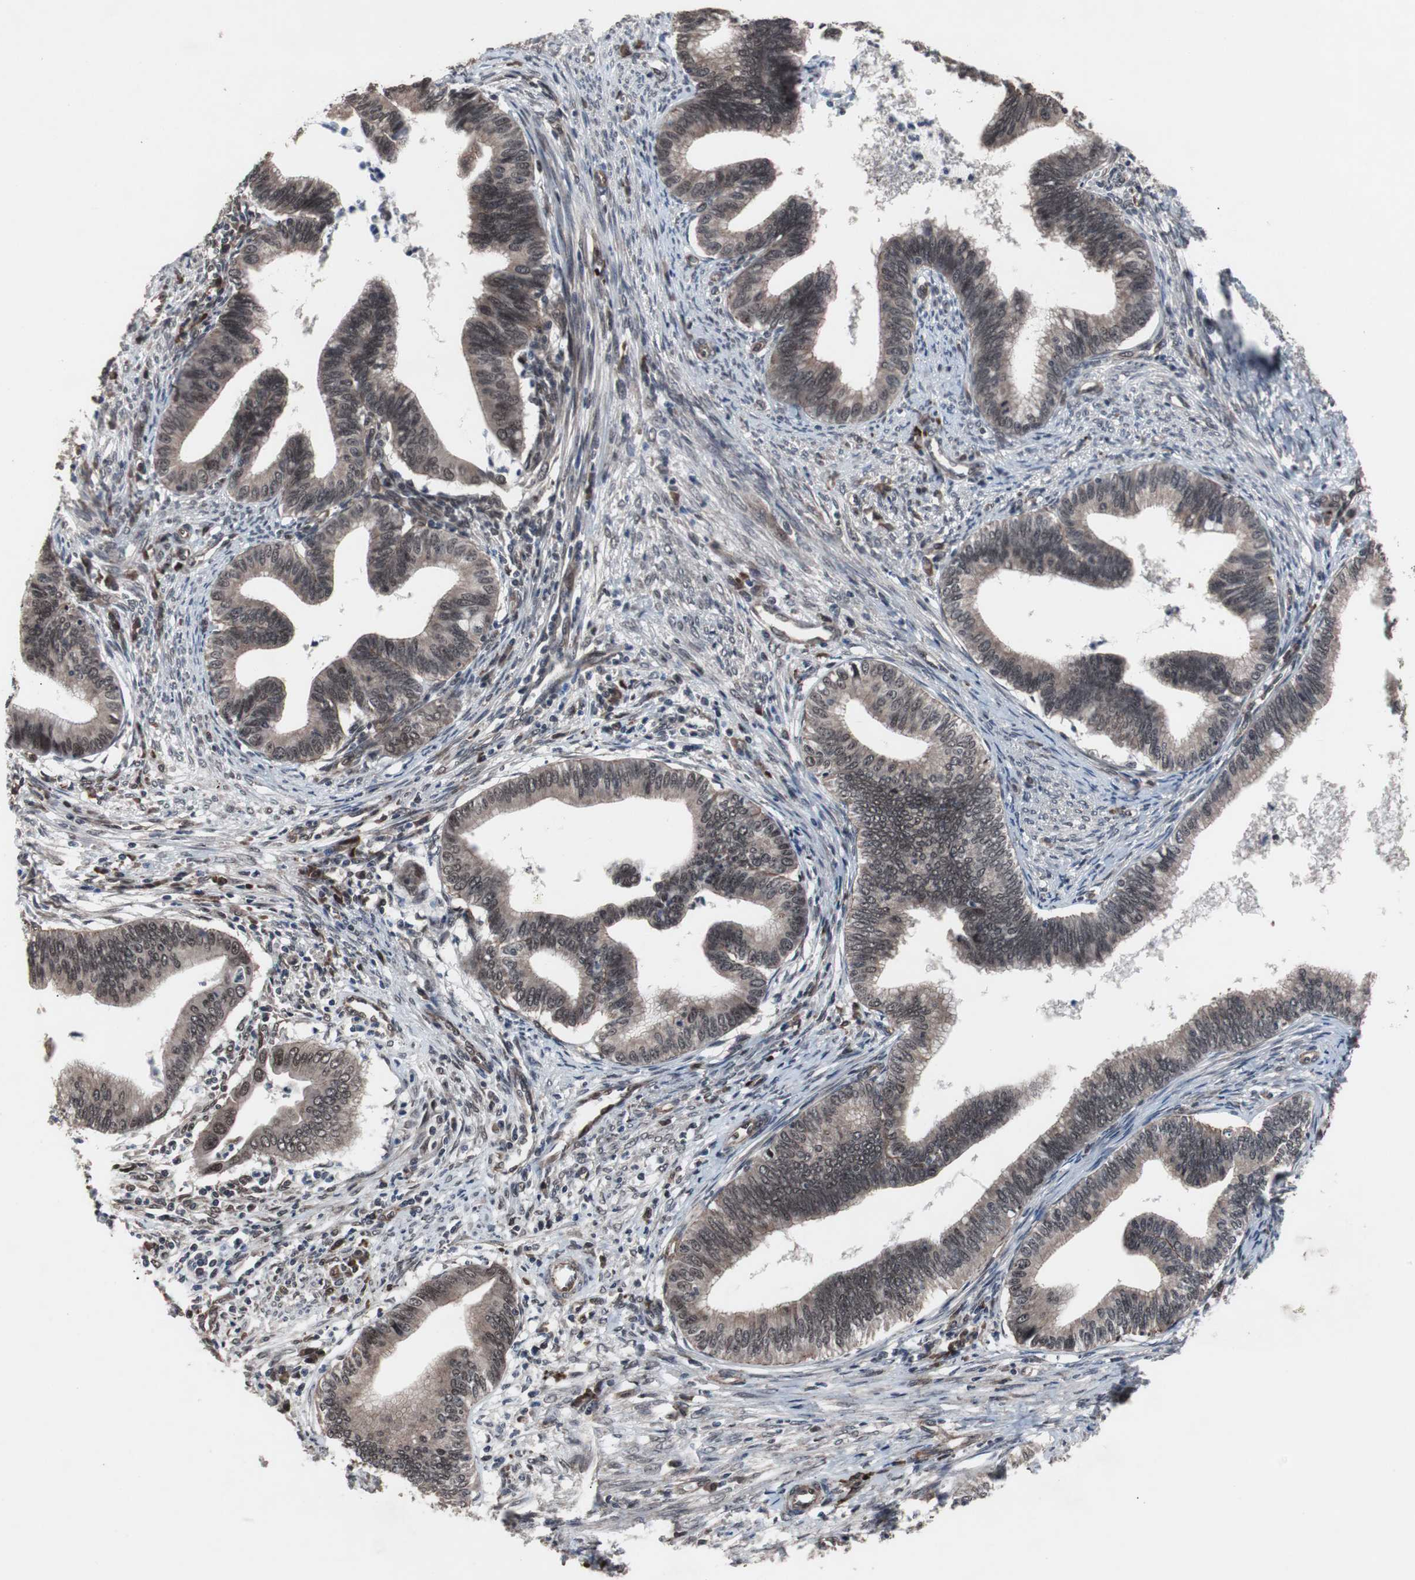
{"staining": {"intensity": "moderate", "quantity": ">75%", "location": "cytoplasmic/membranous,nuclear"}, "tissue": "cervical cancer", "cell_type": "Tumor cells", "image_type": "cancer", "snomed": [{"axis": "morphology", "description": "Adenocarcinoma, NOS"}, {"axis": "topography", "description": "Cervix"}], "caption": "There is medium levels of moderate cytoplasmic/membranous and nuclear positivity in tumor cells of cervical adenocarcinoma, as demonstrated by immunohistochemical staining (brown color).", "gene": "GTF2F2", "patient": {"sex": "female", "age": 36}}